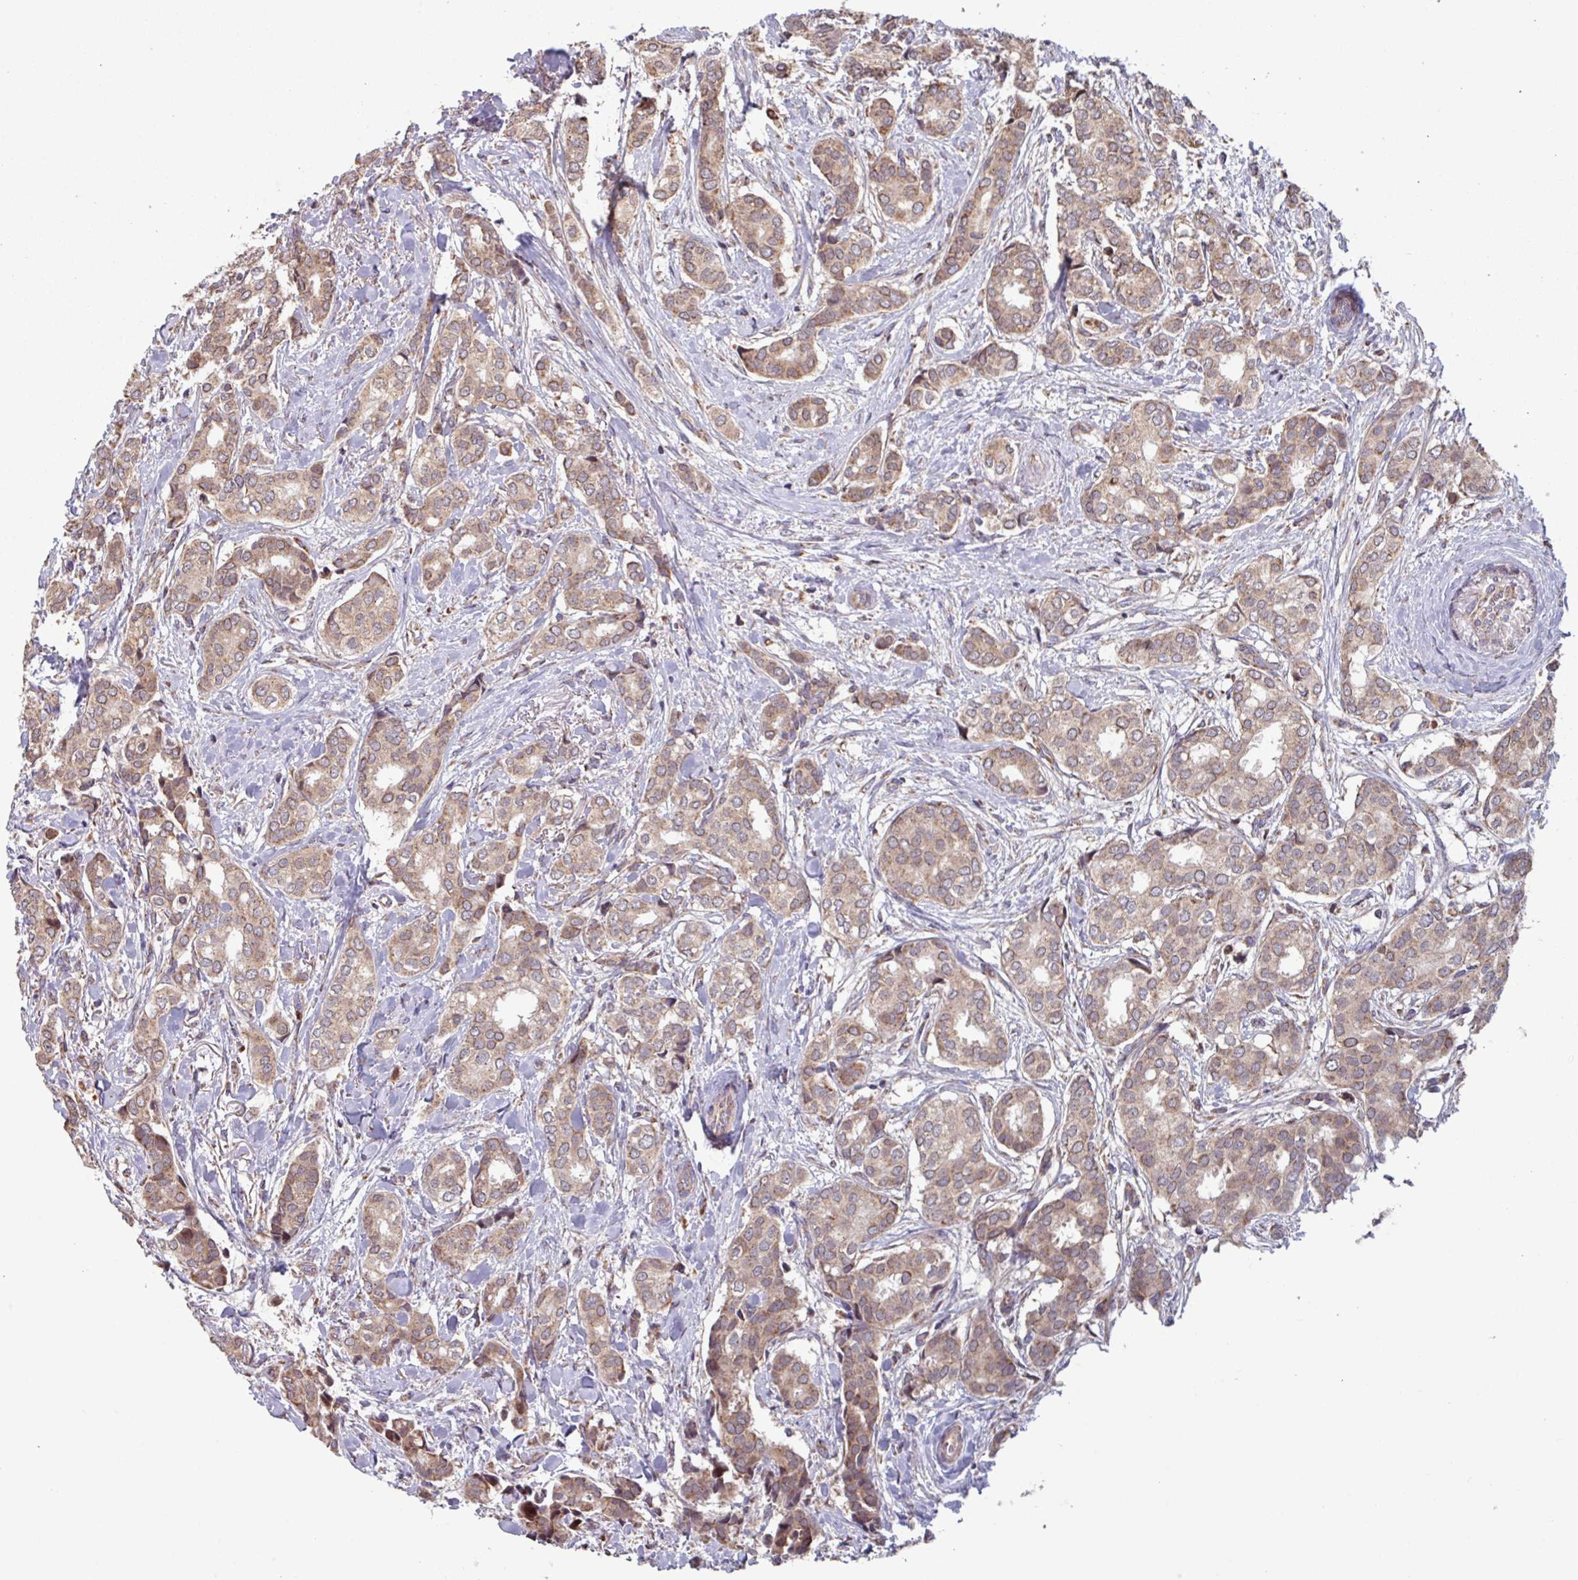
{"staining": {"intensity": "weak", "quantity": ">75%", "location": "cytoplasmic/membranous"}, "tissue": "breast cancer", "cell_type": "Tumor cells", "image_type": "cancer", "snomed": [{"axis": "morphology", "description": "Duct carcinoma"}, {"axis": "topography", "description": "Breast"}], "caption": "Weak cytoplasmic/membranous positivity for a protein is present in approximately >75% of tumor cells of intraductal carcinoma (breast) using immunohistochemistry (IHC).", "gene": "COX7C", "patient": {"sex": "female", "age": 73}}